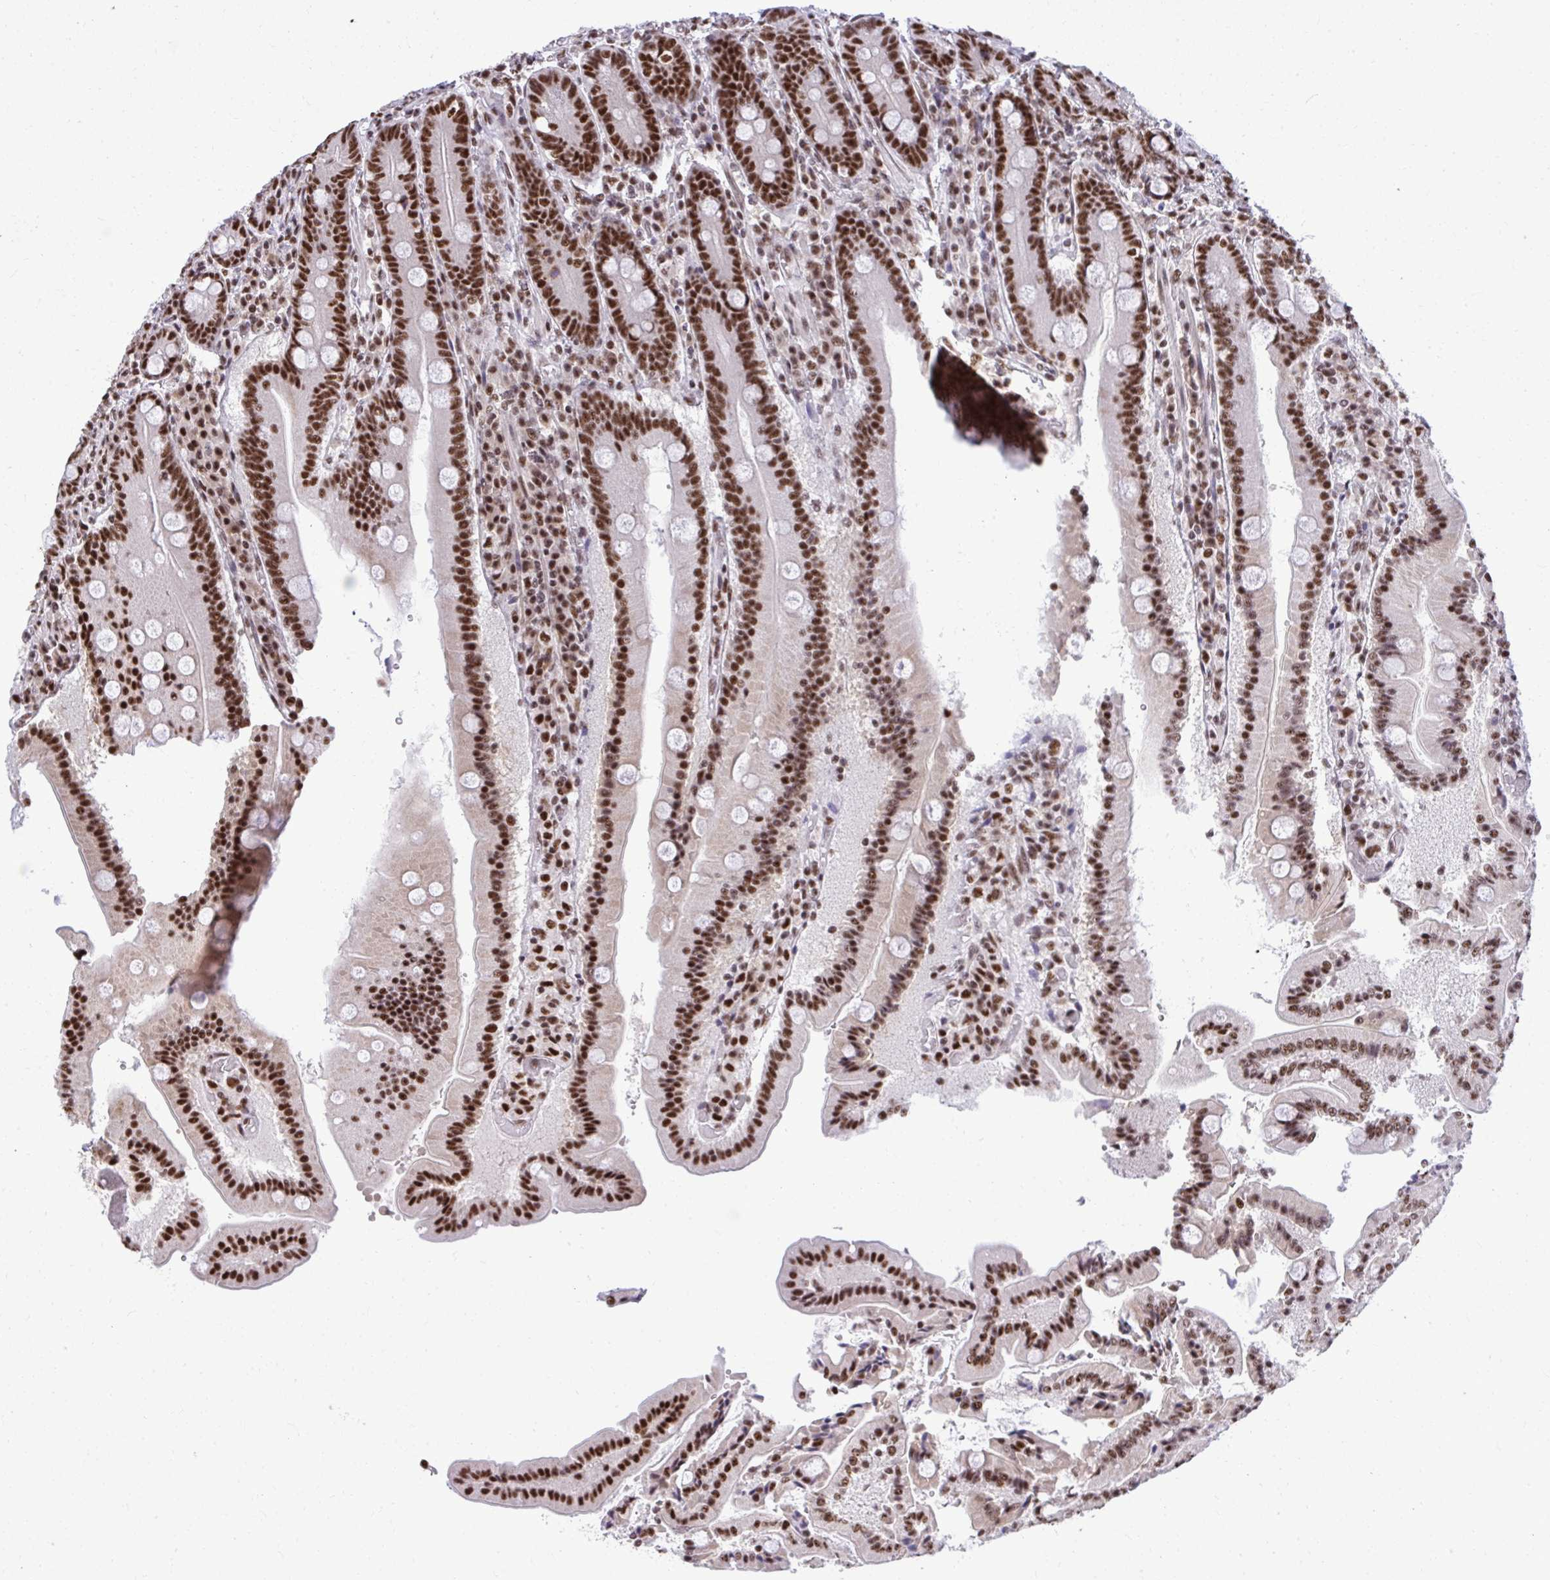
{"staining": {"intensity": "strong", "quantity": ">75%", "location": "nuclear"}, "tissue": "duodenum", "cell_type": "Glandular cells", "image_type": "normal", "snomed": [{"axis": "morphology", "description": "Normal tissue, NOS"}, {"axis": "topography", "description": "Duodenum"}], "caption": "An image of duodenum stained for a protein demonstrates strong nuclear brown staining in glandular cells. Using DAB (3,3'-diaminobenzidine) (brown) and hematoxylin (blue) stains, captured at high magnification using brightfield microscopy.", "gene": "PRPF19", "patient": {"sex": "female", "age": 62}}